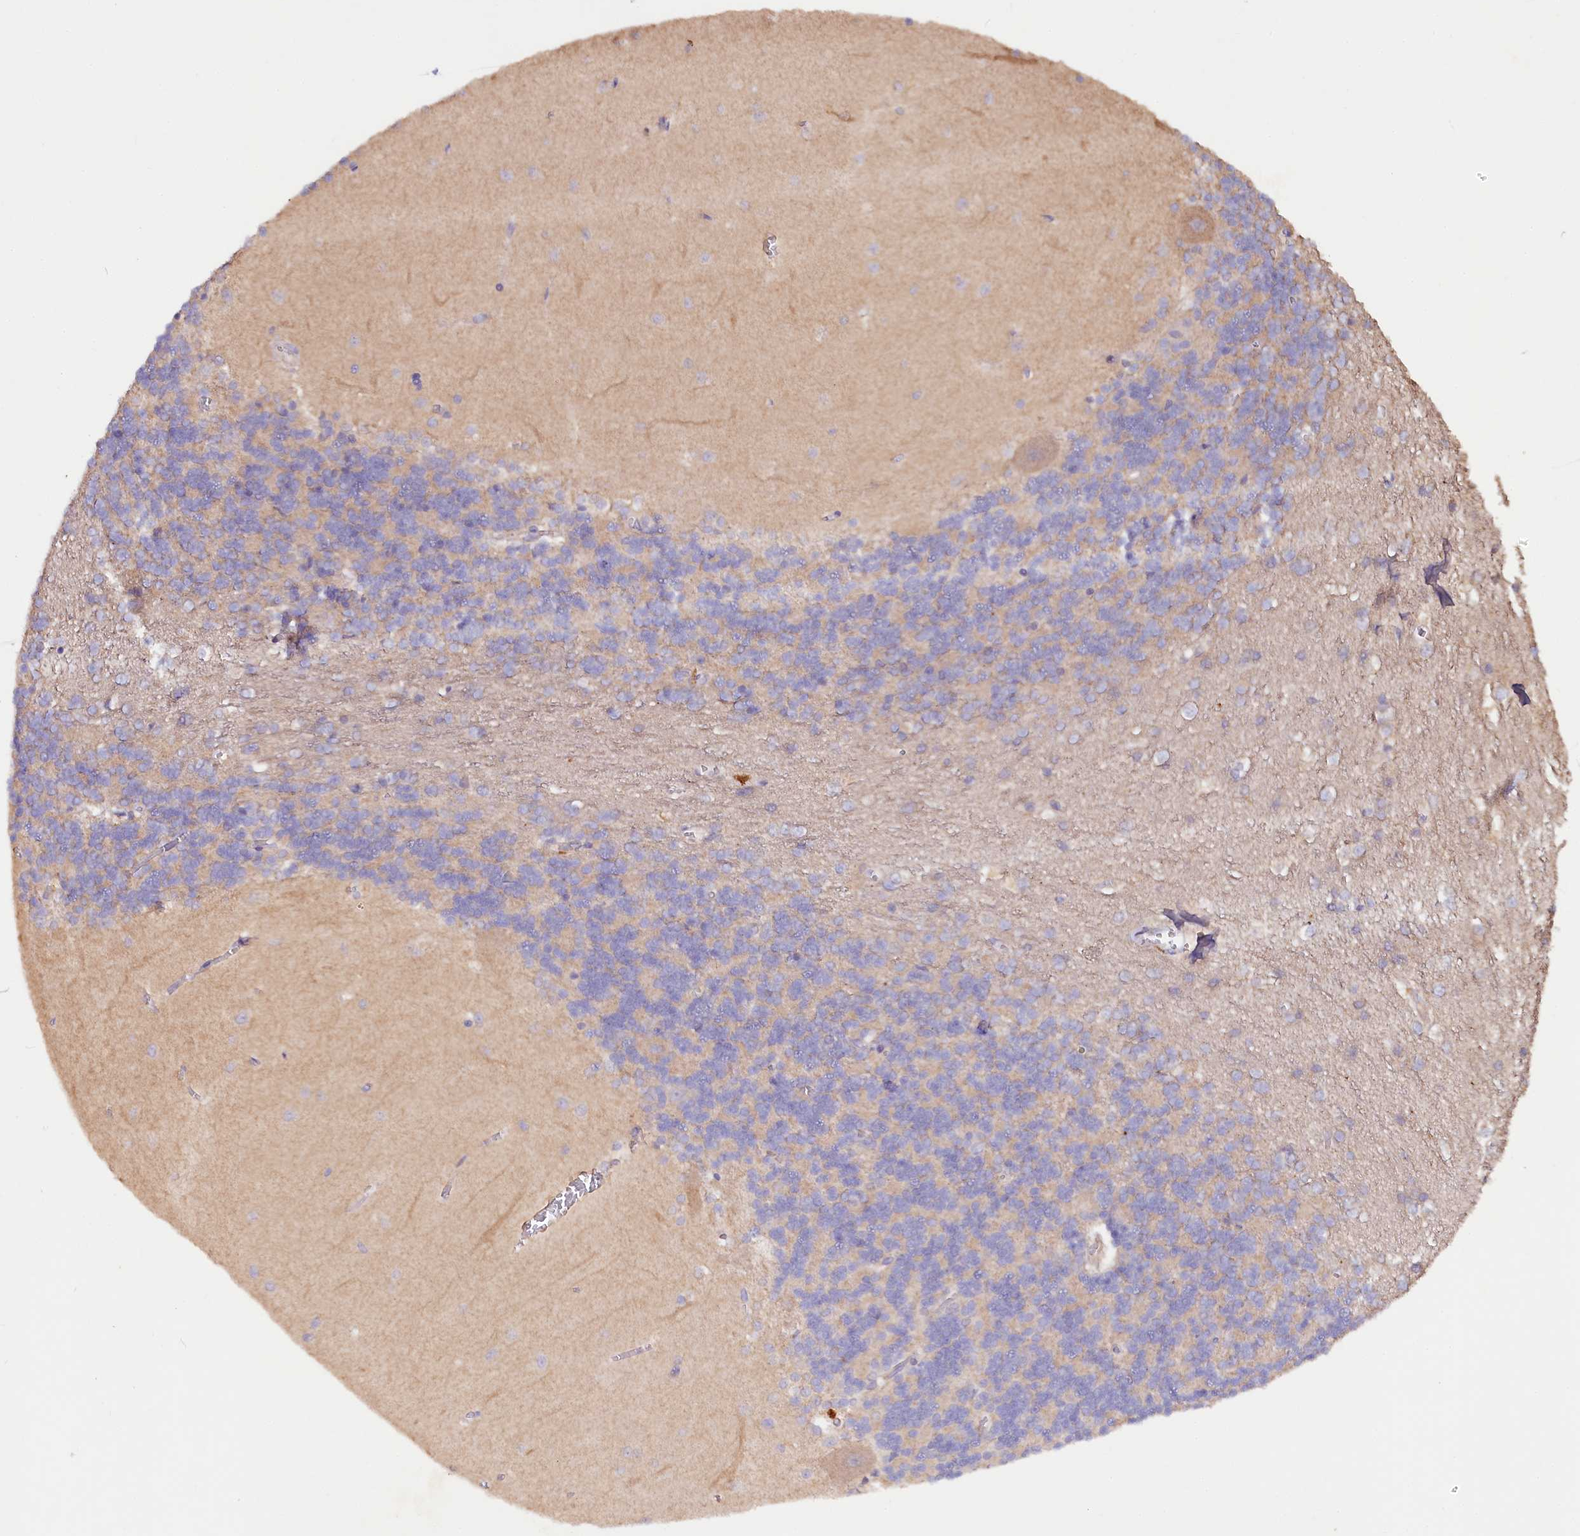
{"staining": {"intensity": "weak", "quantity": "<25%", "location": "cytoplasmic/membranous"}, "tissue": "cerebellum", "cell_type": "Cells in granular layer", "image_type": "normal", "snomed": [{"axis": "morphology", "description": "Normal tissue, NOS"}, {"axis": "topography", "description": "Cerebellum"}], "caption": "High power microscopy photomicrograph of an IHC histopathology image of unremarkable cerebellum, revealing no significant staining in cells in granular layer.", "gene": "ETFBKMT", "patient": {"sex": "male", "age": 37}}